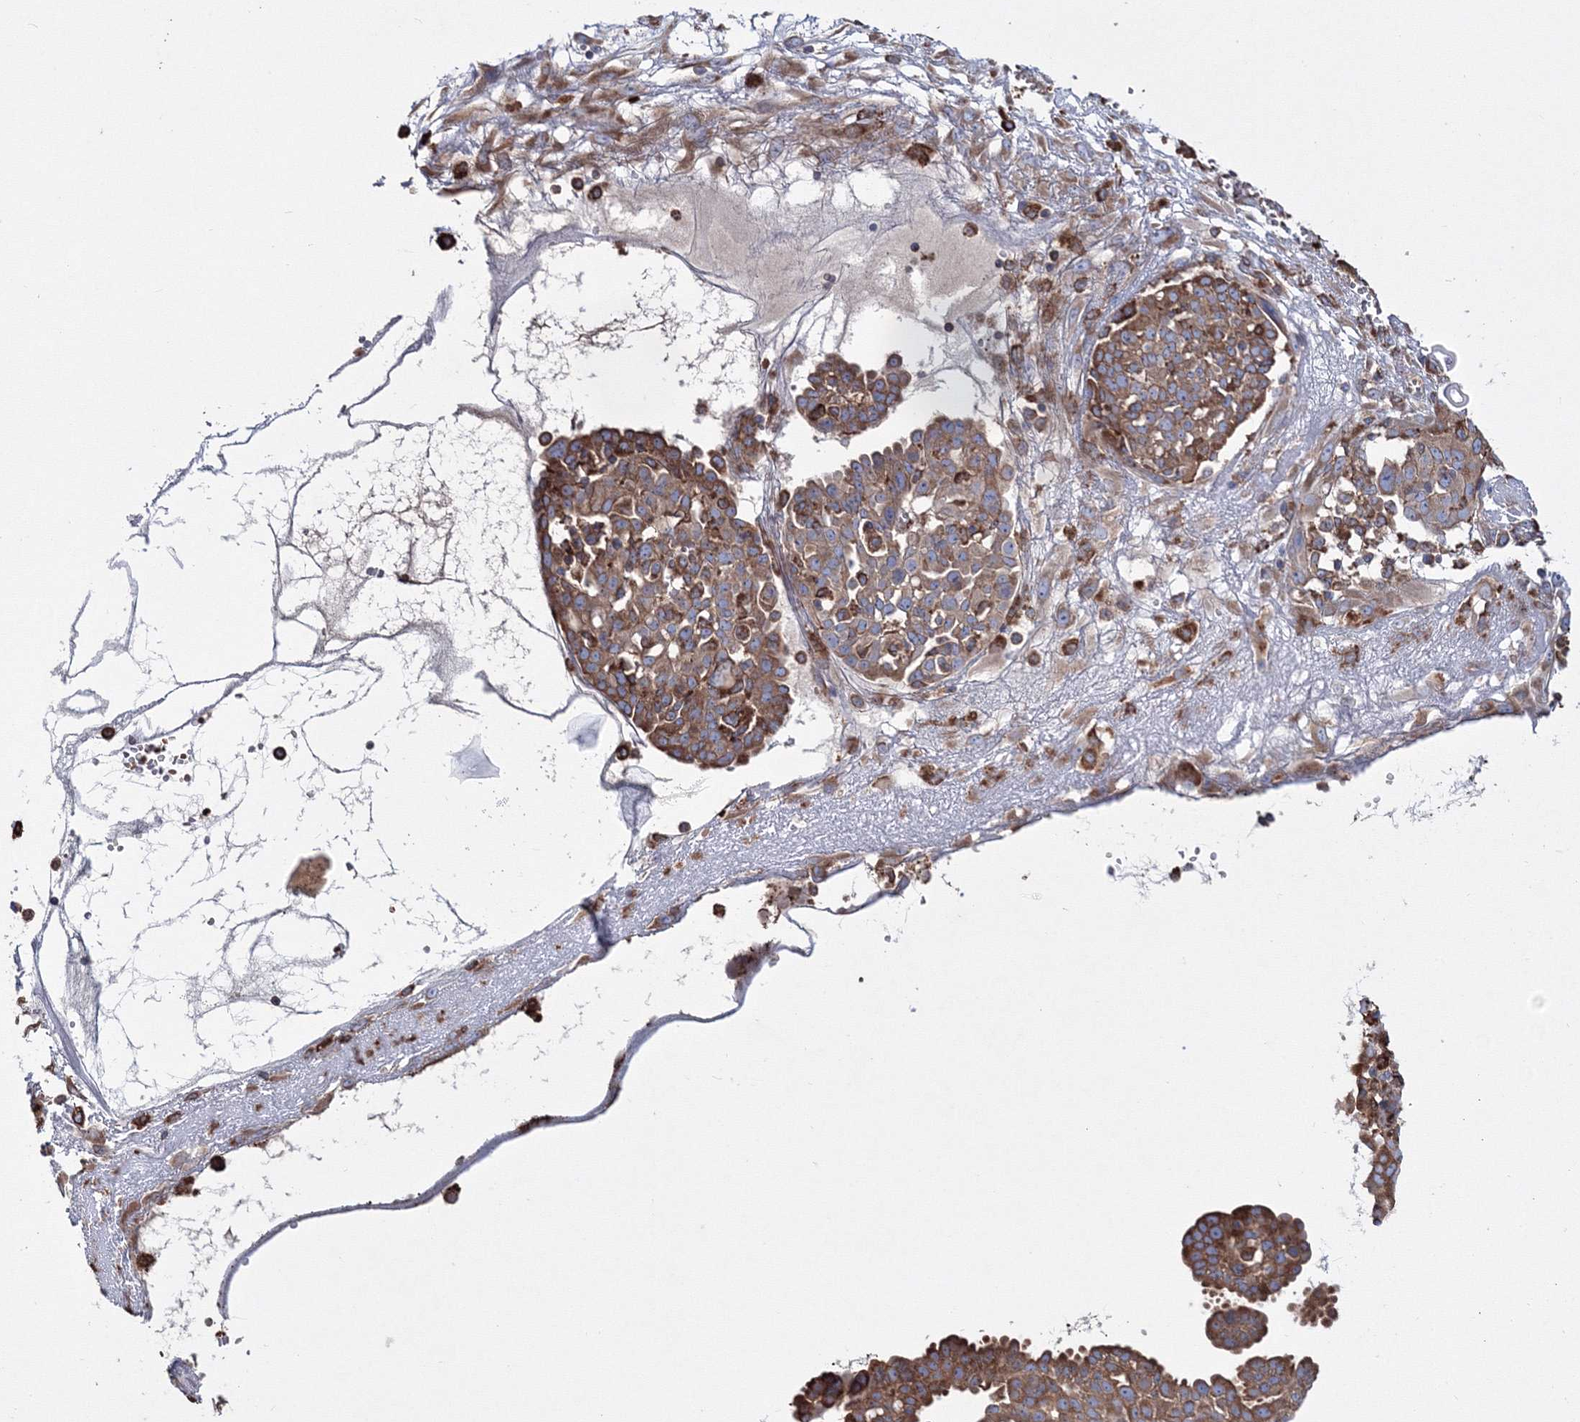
{"staining": {"intensity": "moderate", "quantity": ">75%", "location": "cytoplasmic/membranous"}, "tissue": "ovarian cancer", "cell_type": "Tumor cells", "image_type": "cancer", "snomed": [{"axis": "morphology", "description": "Cystadenocarcinoma, serous, NOS"}, {"axis": "topography", "description": "Soft tissue"}, {"axis": "topography", "description": "Ovary"}], "caption": "A histopathology image of human ovarian cancer (serous cystadenocarcinoma) stained for a protein displays moderate cytoplasmic/membranous brown staining in tumor cells. (DAB IHC, brown staining for protein, blue staining for nuclei).", "gene": "VPS8", "patient": {"sex": "female", "age": 57}}